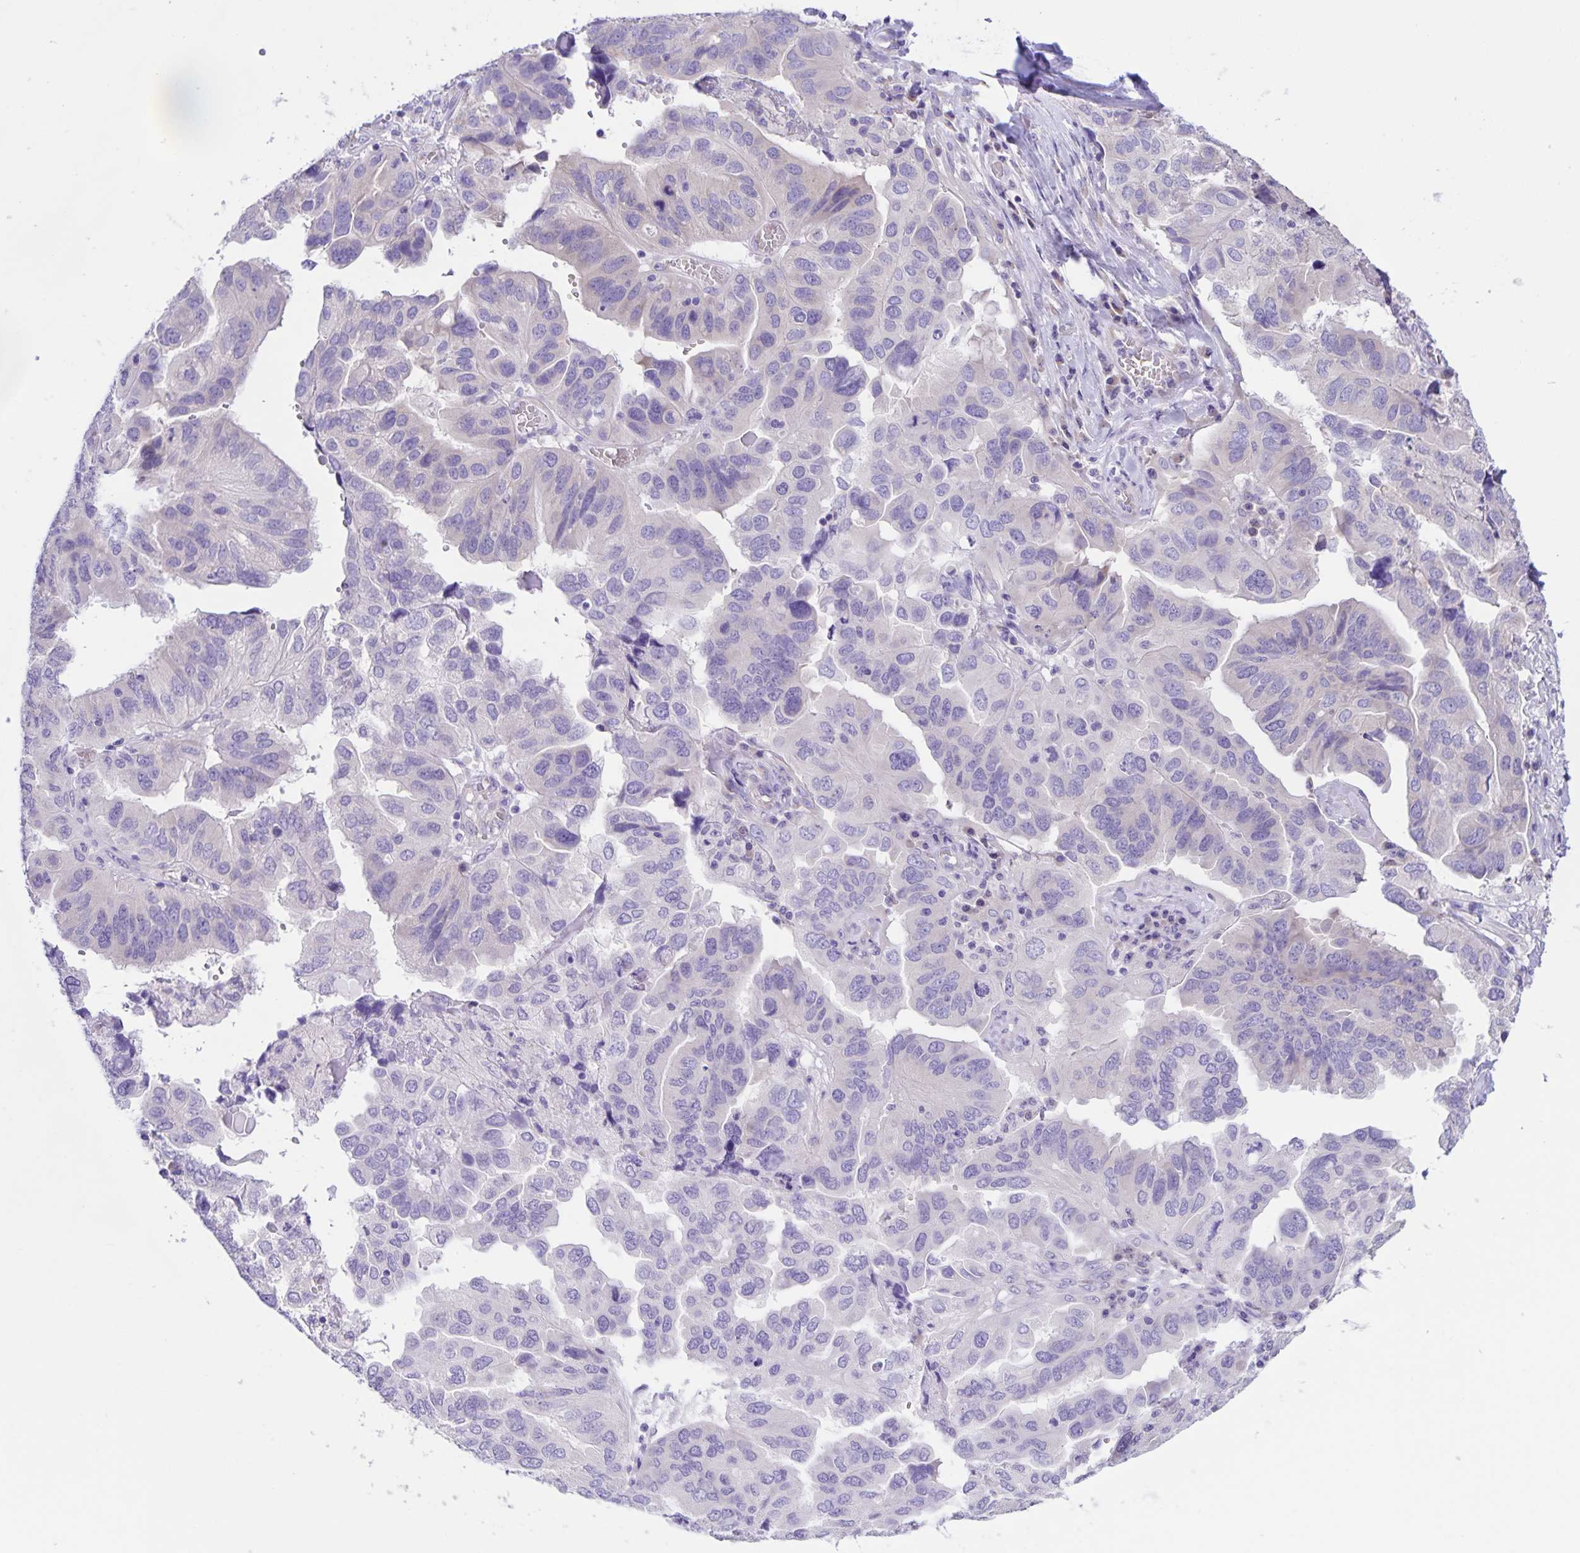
{"staining": {"intensity": "negative", "quantity": "none", "location": "none"}, "tissue": "ovarian cancer", "cell_type": "Tumor cells", "image_type": "cancer", "snomed": [{"axis": "morphology", "description": "Cystadenocarcinoma, serous, NOS"}, {"axis": "topography", "description": "Ovary"}], "caption": "Tumor cells are negative for brown protein staining in ovarian serous cystadenocarcinoma.", "gene": "CAPSL", "patient": {"sex": "female", "age": 79}}